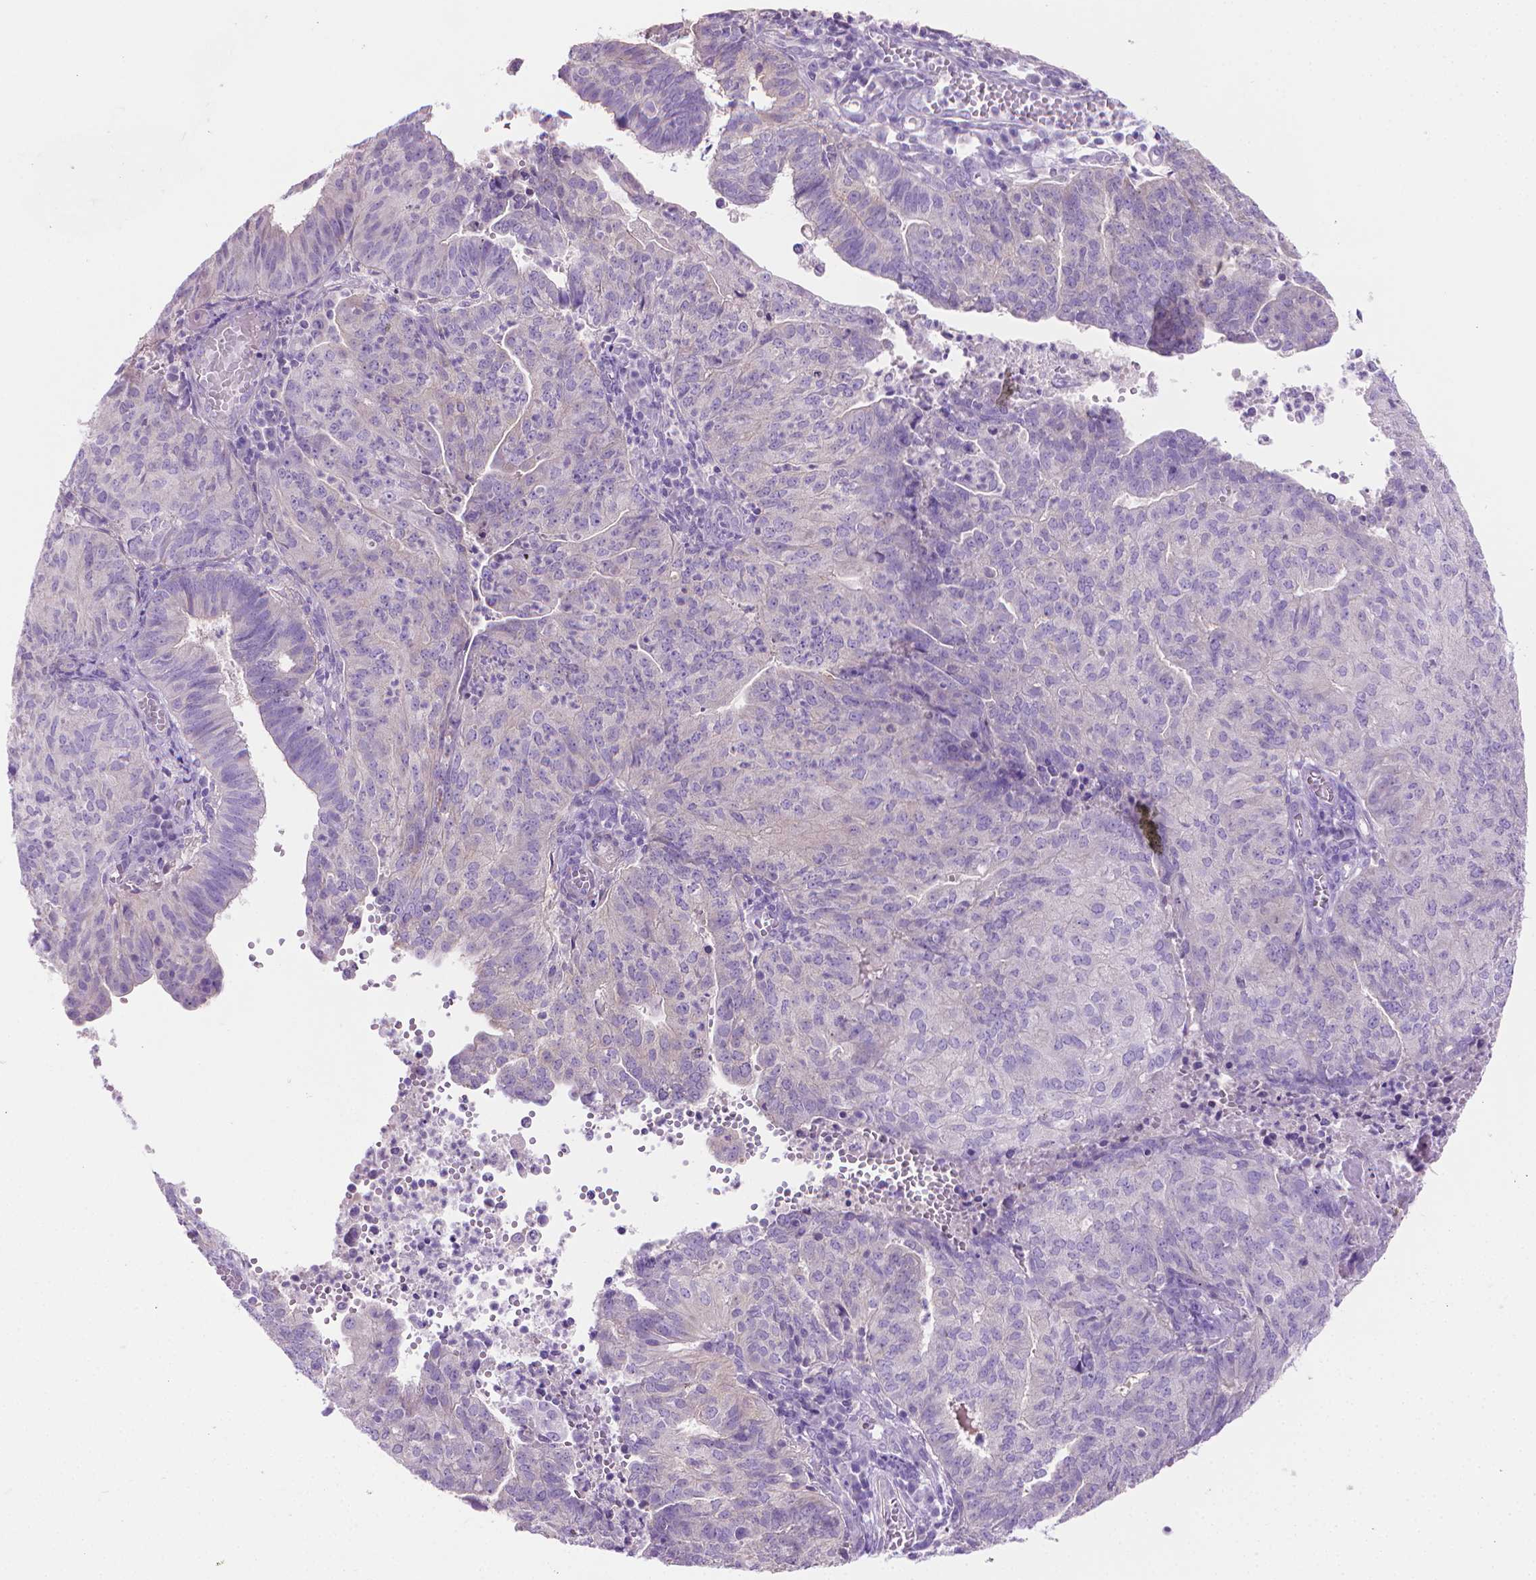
{"staining": {"intensity": "negative", "quantity": "none", "location": "none"}, "tissue": "endometrial cancer", "cell_type": "Tumor cells", "image_type": "cancer", "snomed": [{"axis": "morphology", "description": "Adenocarcinoma, NOS"}, {"axis": "topography", "description": "Endometrium"}], "caption": "High magnification brightfield microscopy of endometrial cancer (adenocarcinoma) stained with DAB (brown) and counterstained with hematoxylin (blue): tumor cells show no significant positivity. The staining is performed using DAB (3,3'-diaminobenzidine) brown chromogen with nuclei counter-stained in using hematoxylin.", "gene": "FASN", "patient": {"sex": "female", "age": 82}}